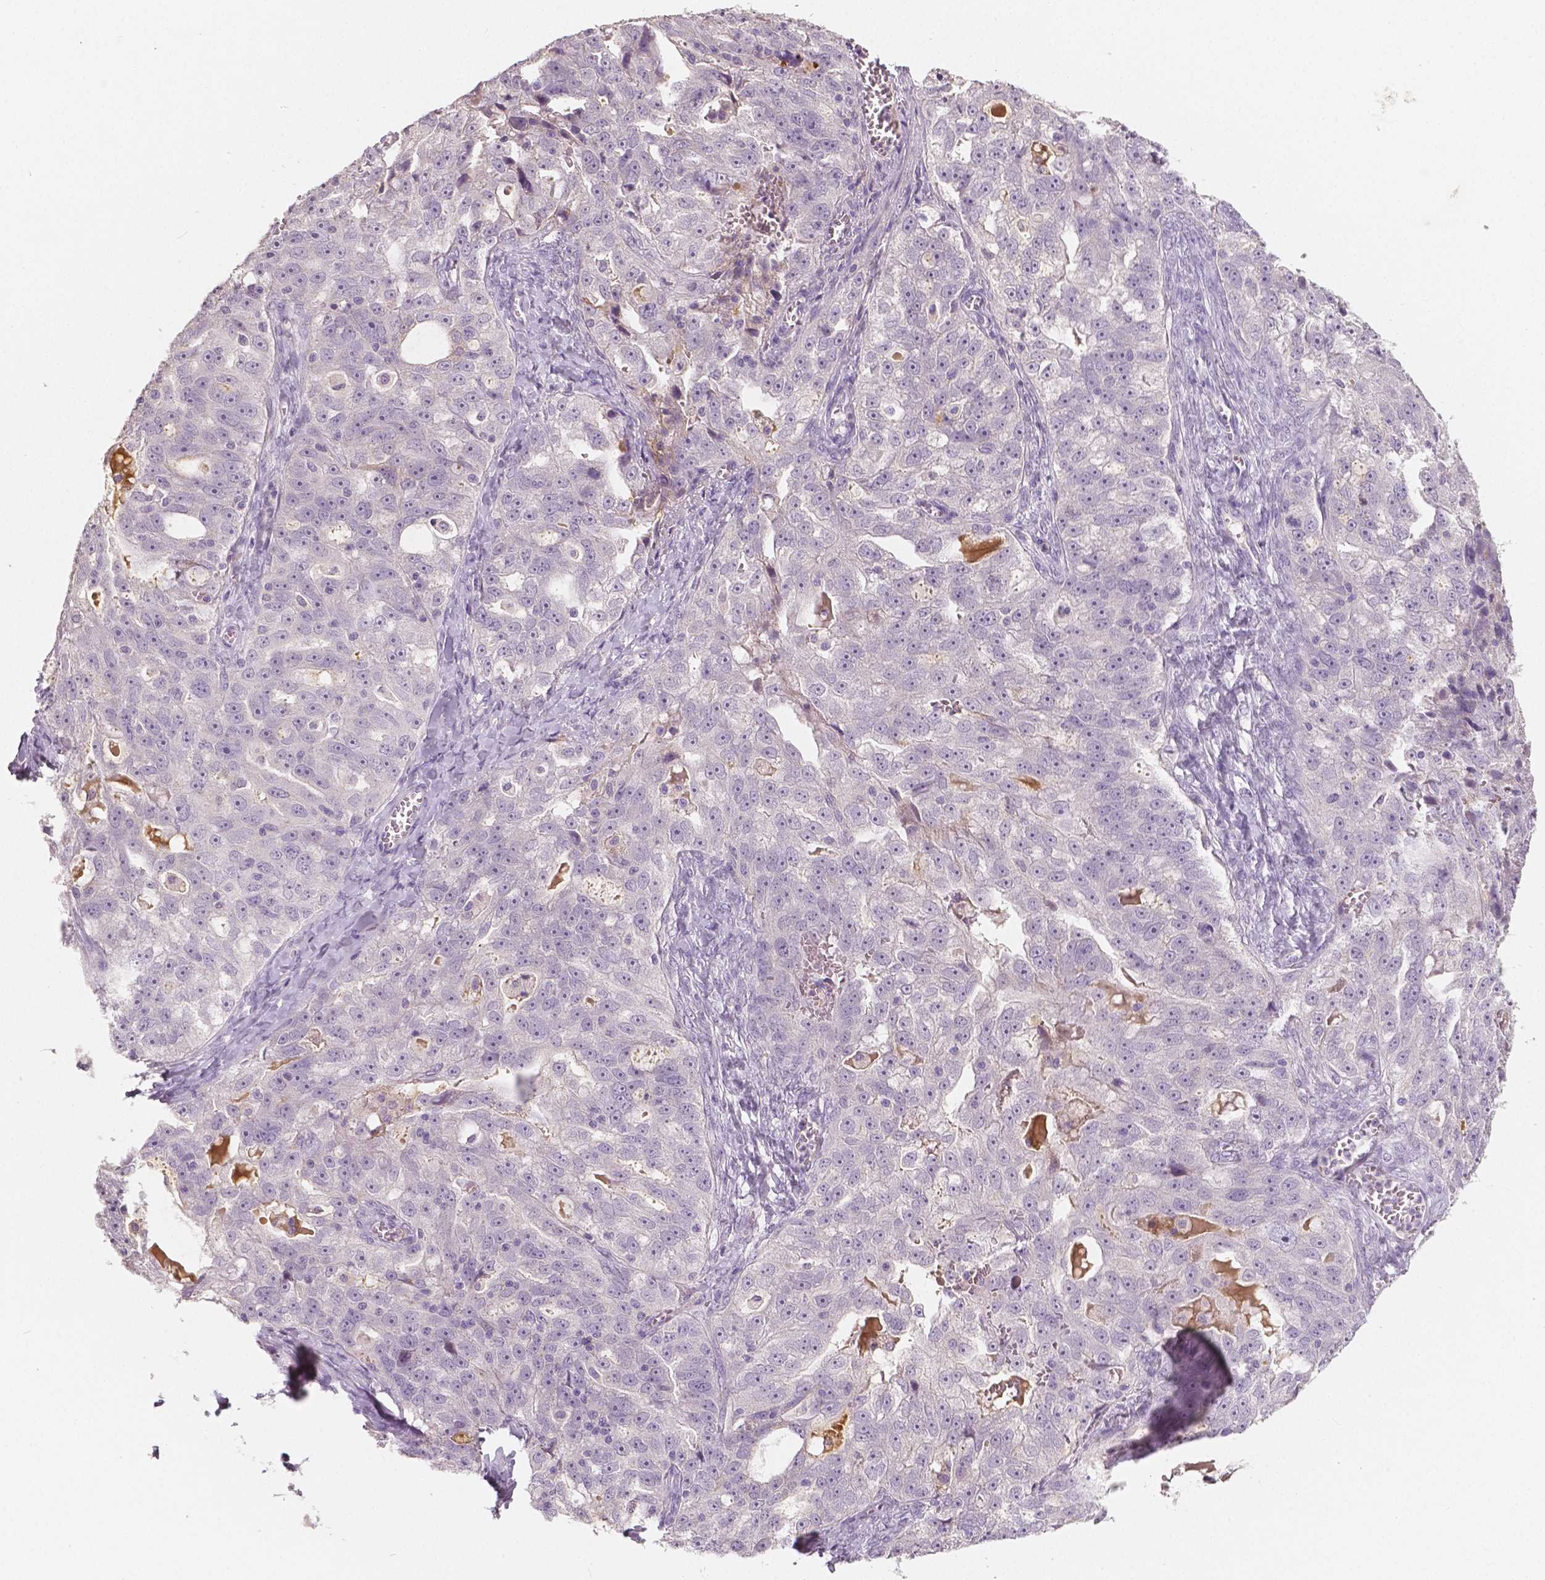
{"staining": {"intensity": "negative", "quantity": "none", "location": "none"}, "tissue": "ovarian cancer", "cell_type": "Tumor cells", "image_type": "cancer", "snomed": [{"axis": "morphology", "description": "Cystadenocarcinoma, serous, NOS"}, {"axis": "topography", "description": "Ovary"}], "caption": "A high-resolution image shows immunohistochemistry staining of serous cystadenocarcinoma (ovarian), which shows no significant expression in tumor cells.", "gene": "APOA4", "patient": {"sex": "female", "age": 51}}